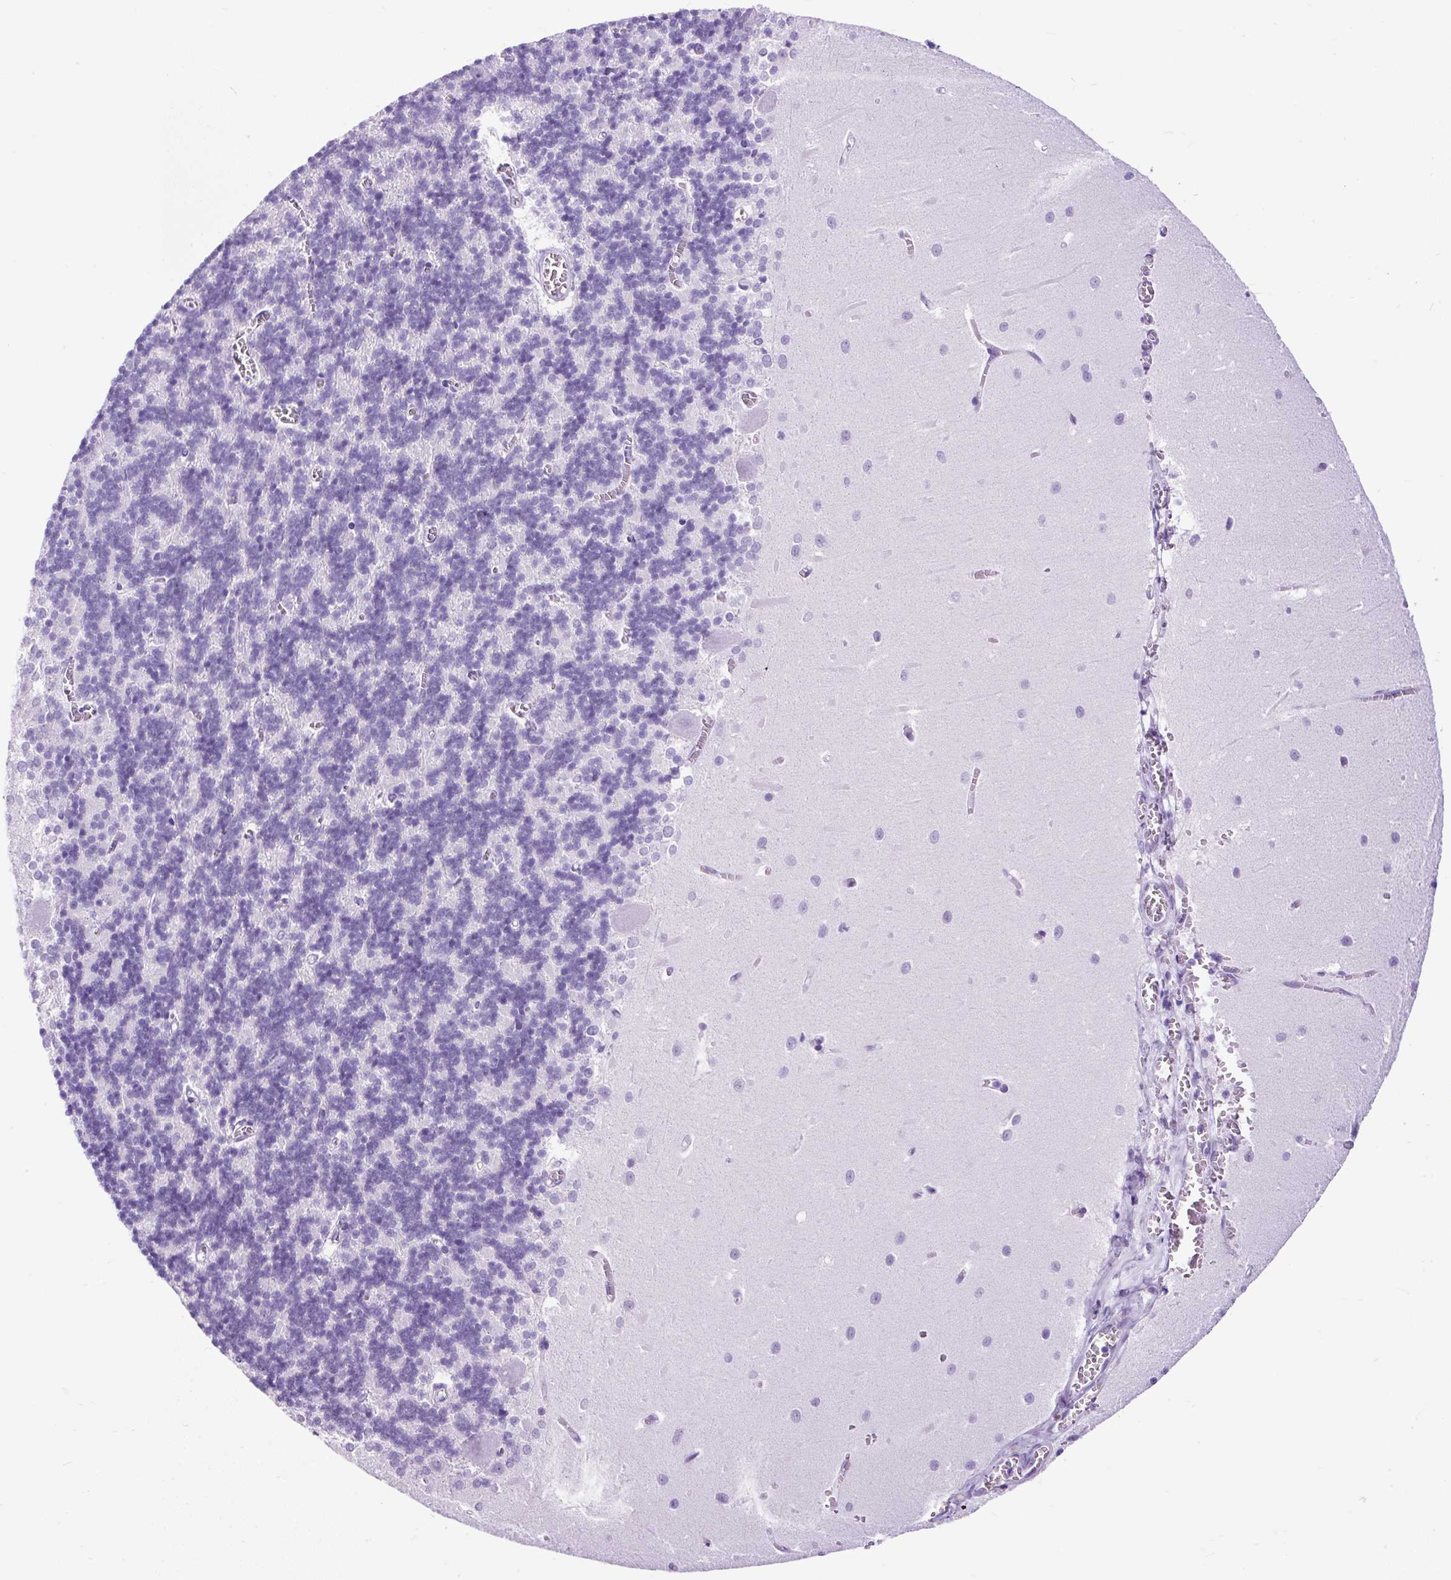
{"staining": {"intensity": "negative", "quantity": "none", "location": "none"}, "tissue": "cerebellum", "cell_type": "Cells in granular layer", "image_type": "normal", "snomed": [{"axis": "morphology", "description": "Normal tissue, NOS"}, {"axis": "topography", "description": "Cerebellum"}], "caption": "IHC histopathology image of unremarkable cerebellum: cerebellum stained with DAB (3,3'-diaminobenzidine) reveals no significant protein positivity in cells in granular layer. Brightfield microscopy of IHC stained with DAB (3,3'-diaminobenzidine) (brown) and hematoxylin (blue), captured at high magnification.", "gene": "PDIA2", "patient": {"sex": "male", "age": 37}}